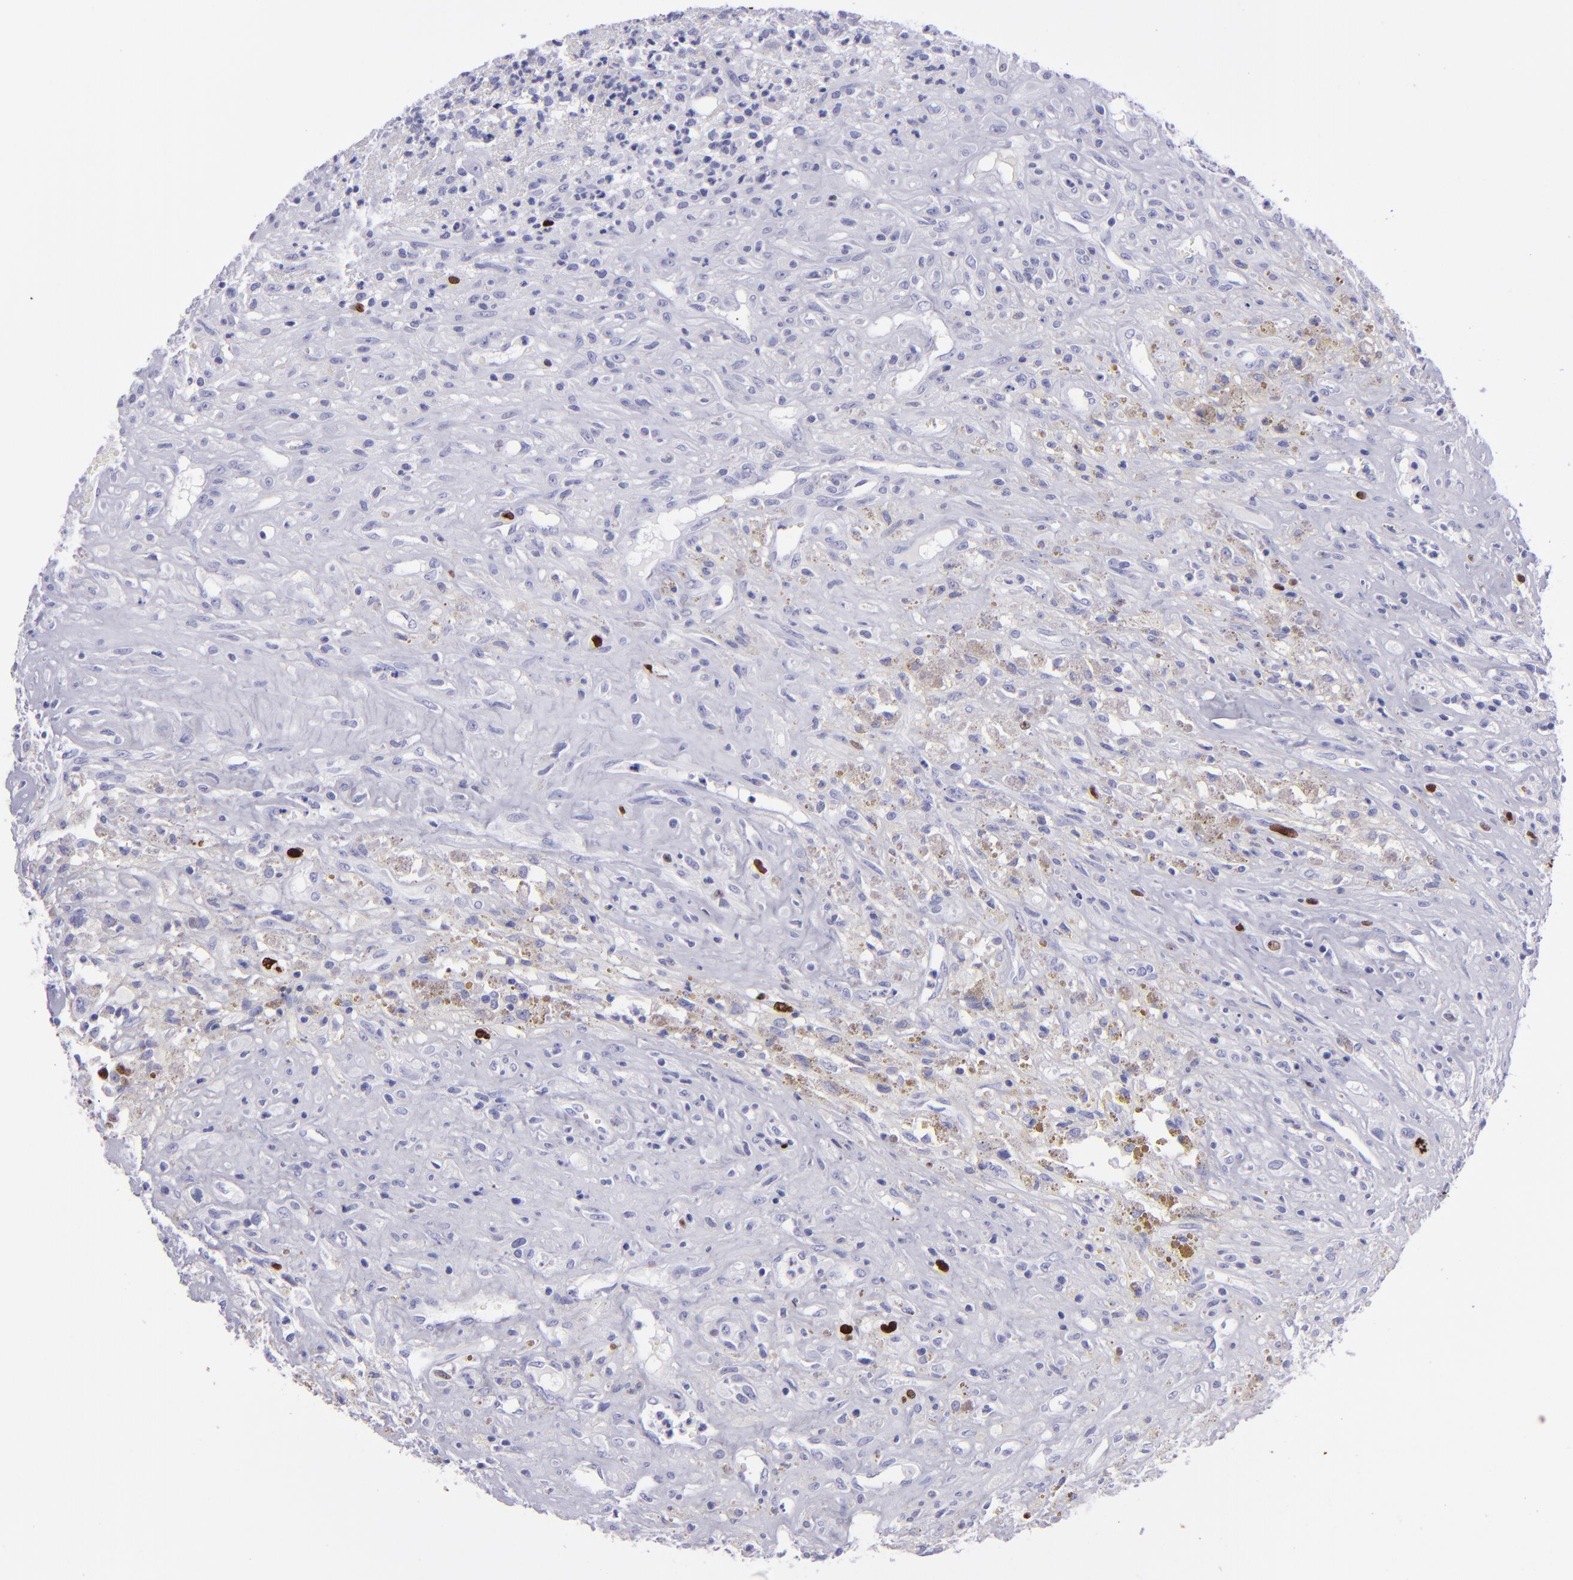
{"staining": {"intensity": "strong", "quantity": "<25%", "location": "nuclear"}, "tissue": "glioma", "cell_type": "Tumor cells", "image_type": "cancer", "snomed": [{"axis": "morphology", "description": "Glioma, malignant, High grade"}, {"axis": "topography", "description": "Brain"}], "caption": "Tumor cells demonstrate medium levels of strong nuclear expression in approximately <25% of cells in human malignant glioma (high-grade).", "gene": "TOP2A", "patient": {"sex": "male", "age": 66}}